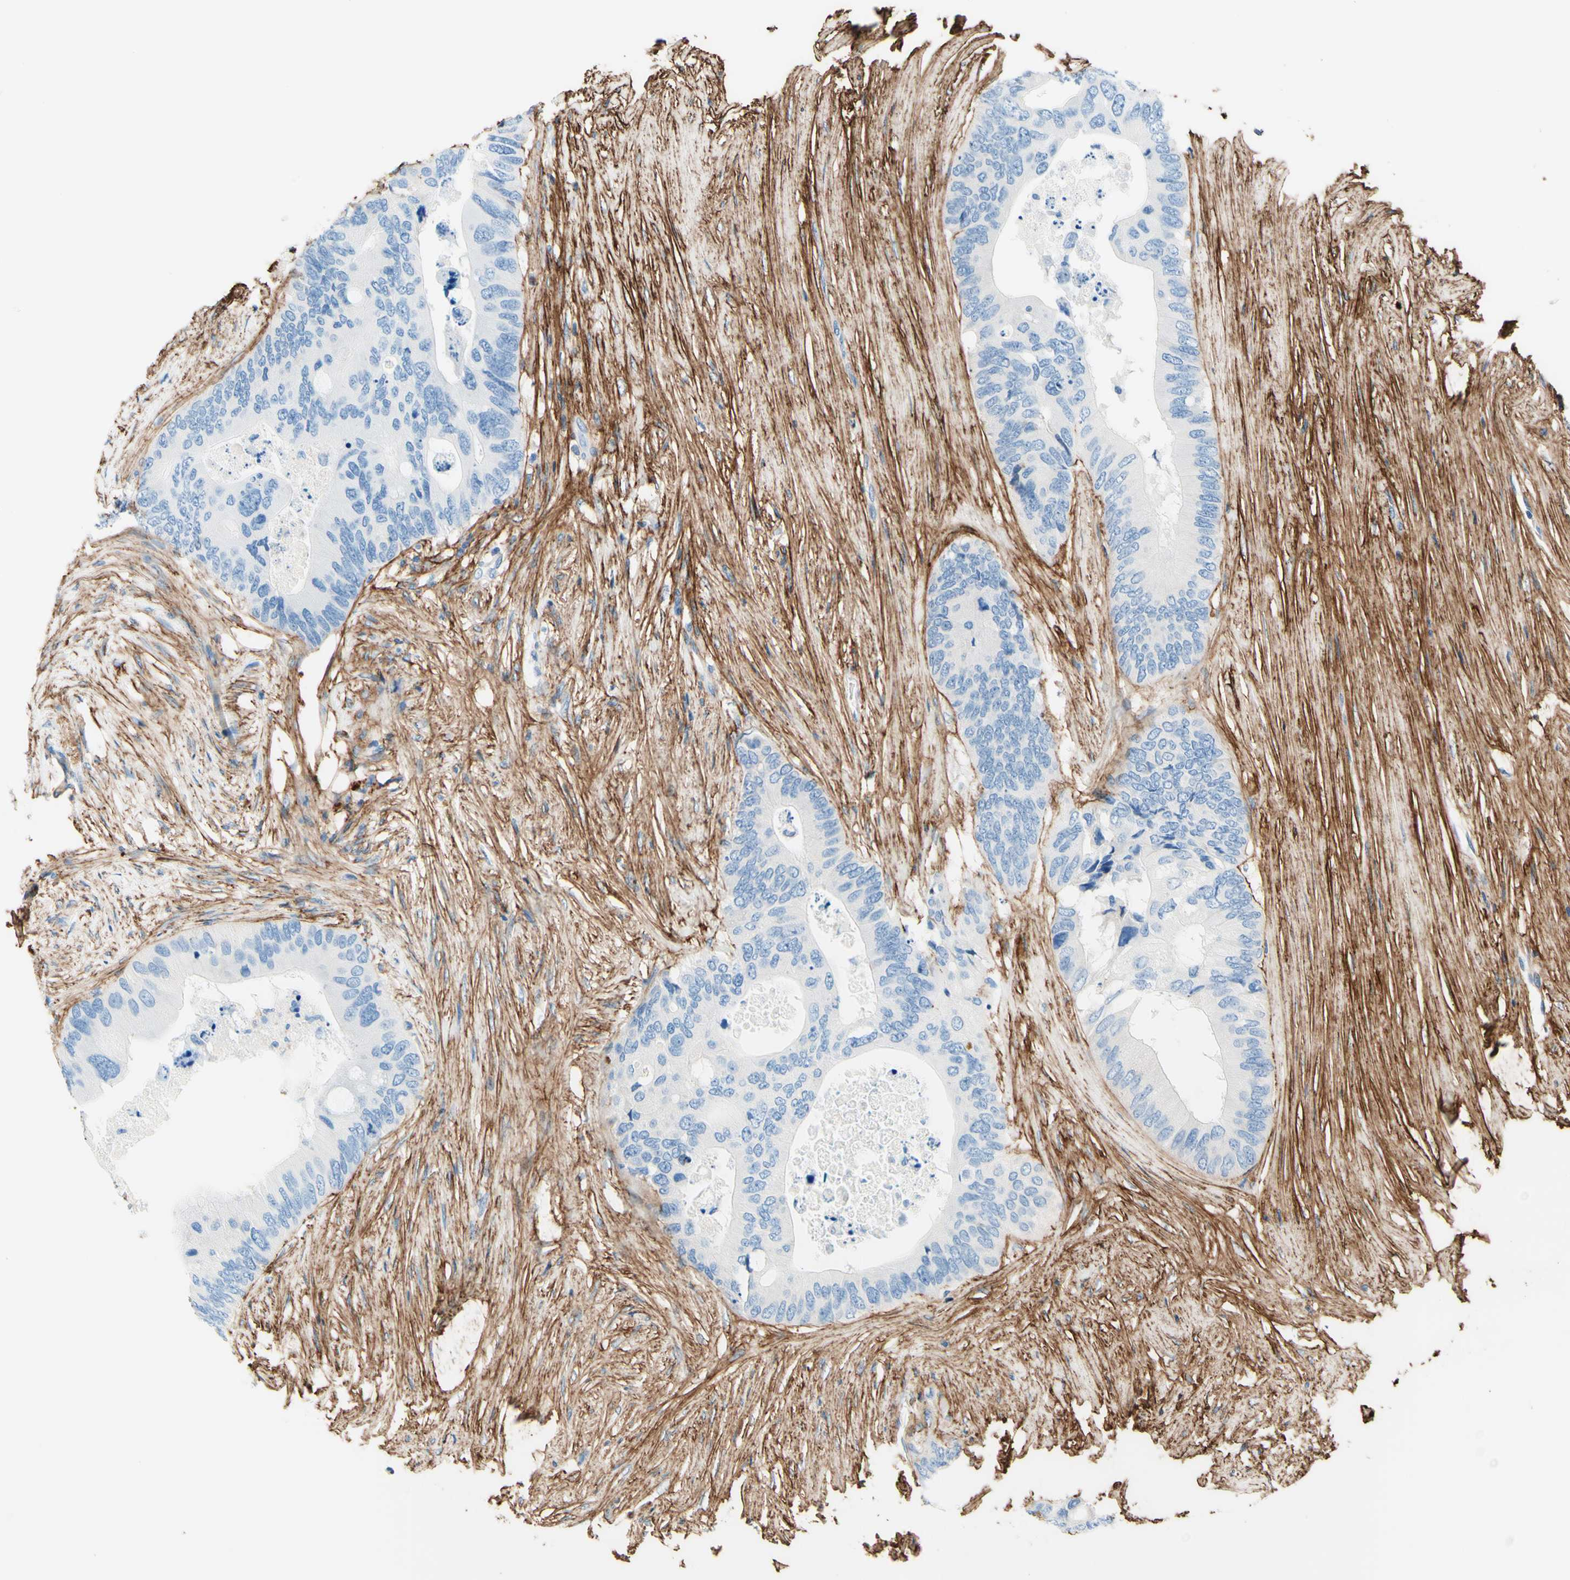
{"staining": {"intensity": "negative", "quantity": "none", "location": "none"}, "tissue": "colorectal cancer", "cell_type": "Tumor cells", "image_type": "cancer", "snomed": [{"axis": "morphology", "description": "Adenocarcinoma, NOS"}, {"axis": "topography", "description": "Colon"}], "caption": "Immunohistochemistry (IHC) photomicrograph of colorectal cancer stained for a protein (brown), which displays no staining in tumor cells. (Brightfield microscopy of DAB IHC at high magnification).", "gene": "MFAP5", "patient": {"sex": "male", "age": 71}}